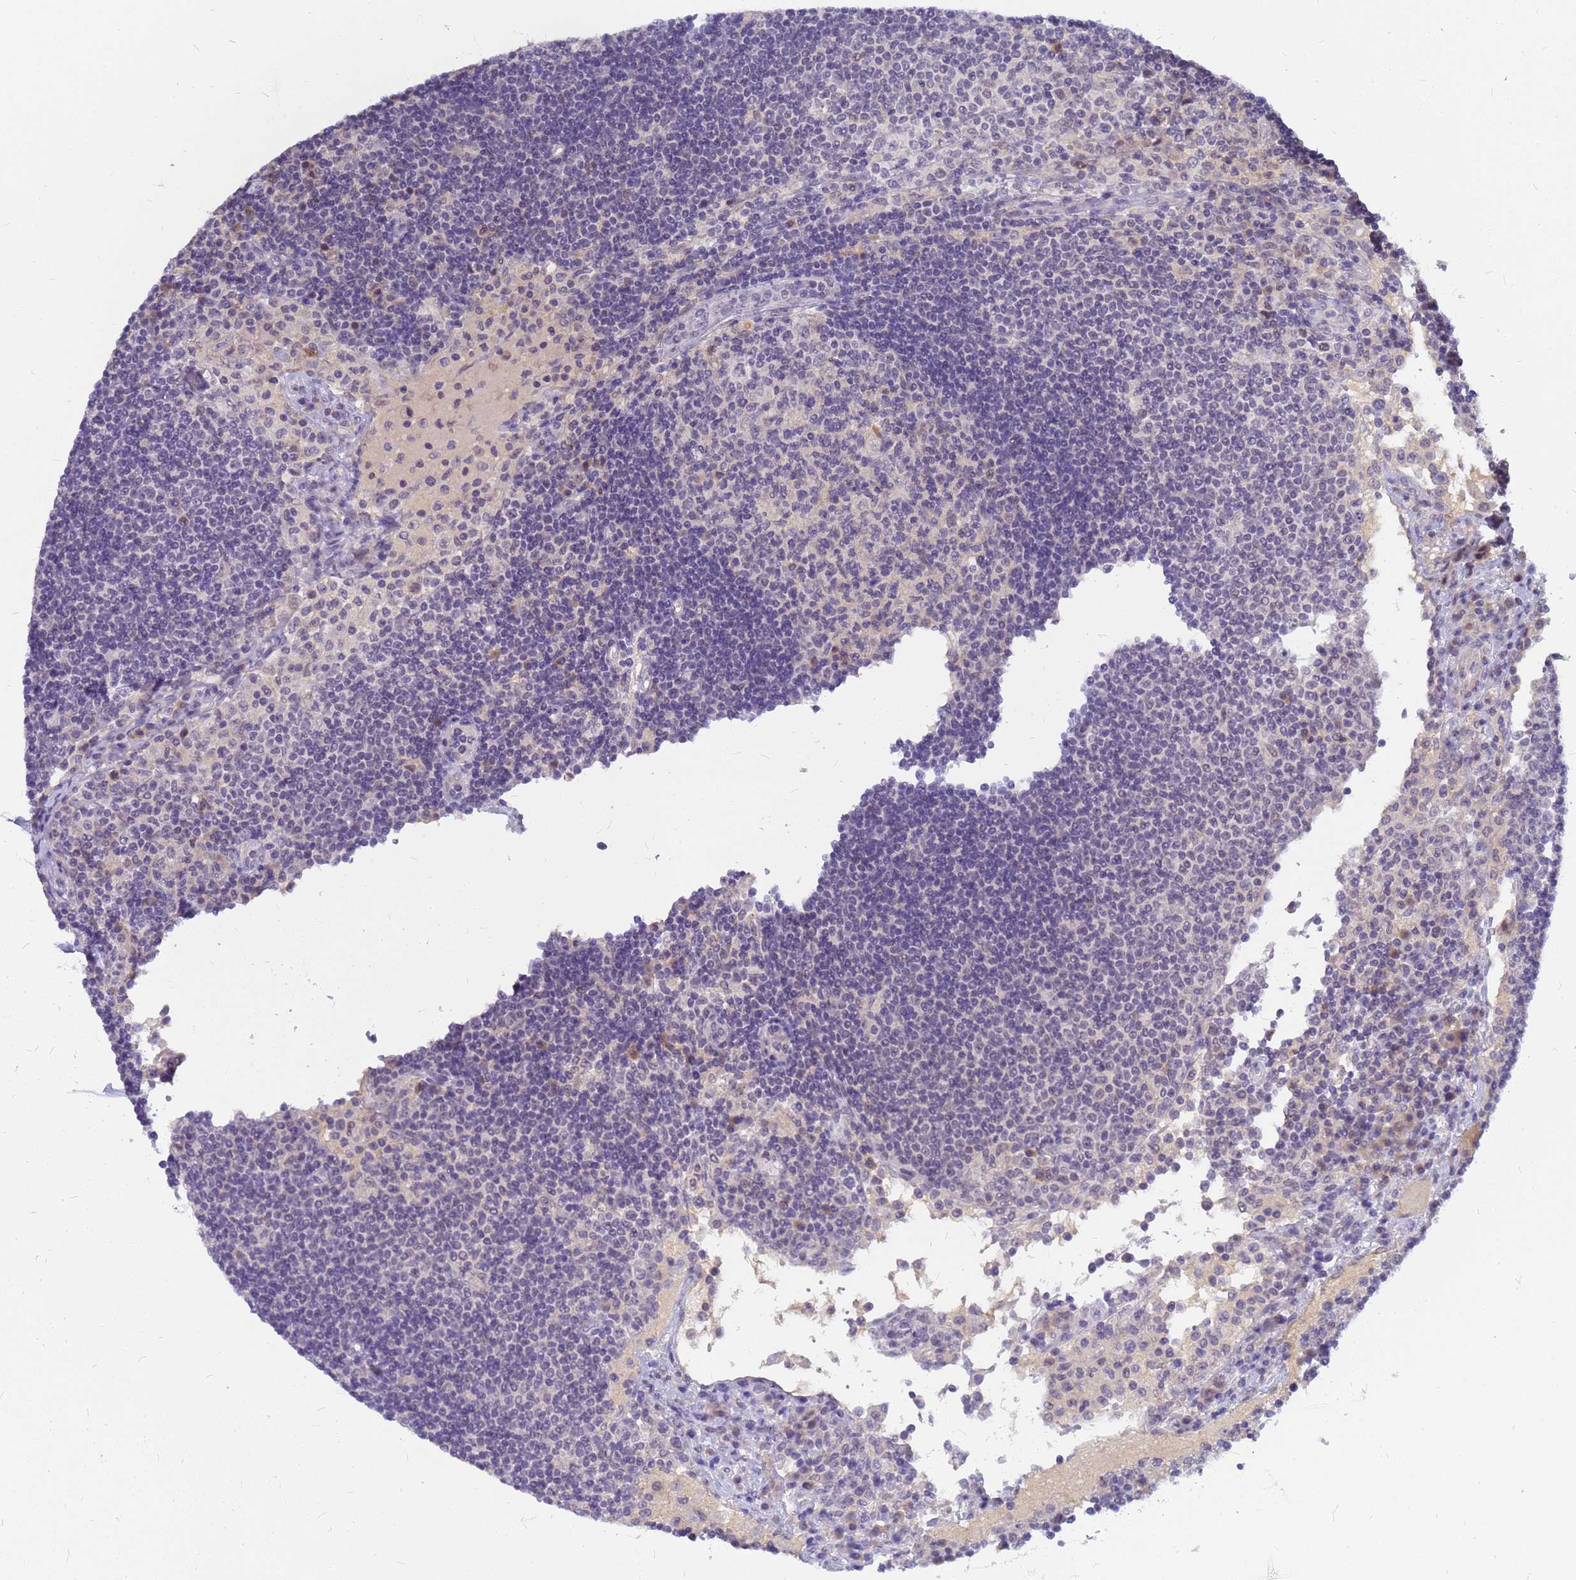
{"staining": {"intensity": "negative", "quantity": "none", "location": "none"}, "tissue": "lymph node", "cell_type": "Germinal center cells", "image_type": "normal", "snomed": [{"axis": "morphology", "description": "Normal tissue, NOS"}, {"axis": "topography", "description": "Lymph node"}], "caption": "High power microscopy micrograph of an immunohistochemistry histopathology image of unremarkable lymph node, revealing no significant staining in germinal center cells. The staining was performed using DAB to visualize the protein expression in brown, while the nuclei were stained in blue with hematoxylin (Magnification: 20x).", "gene": "SRGAP3", "patient": {"sex": "female", "age": 53}}